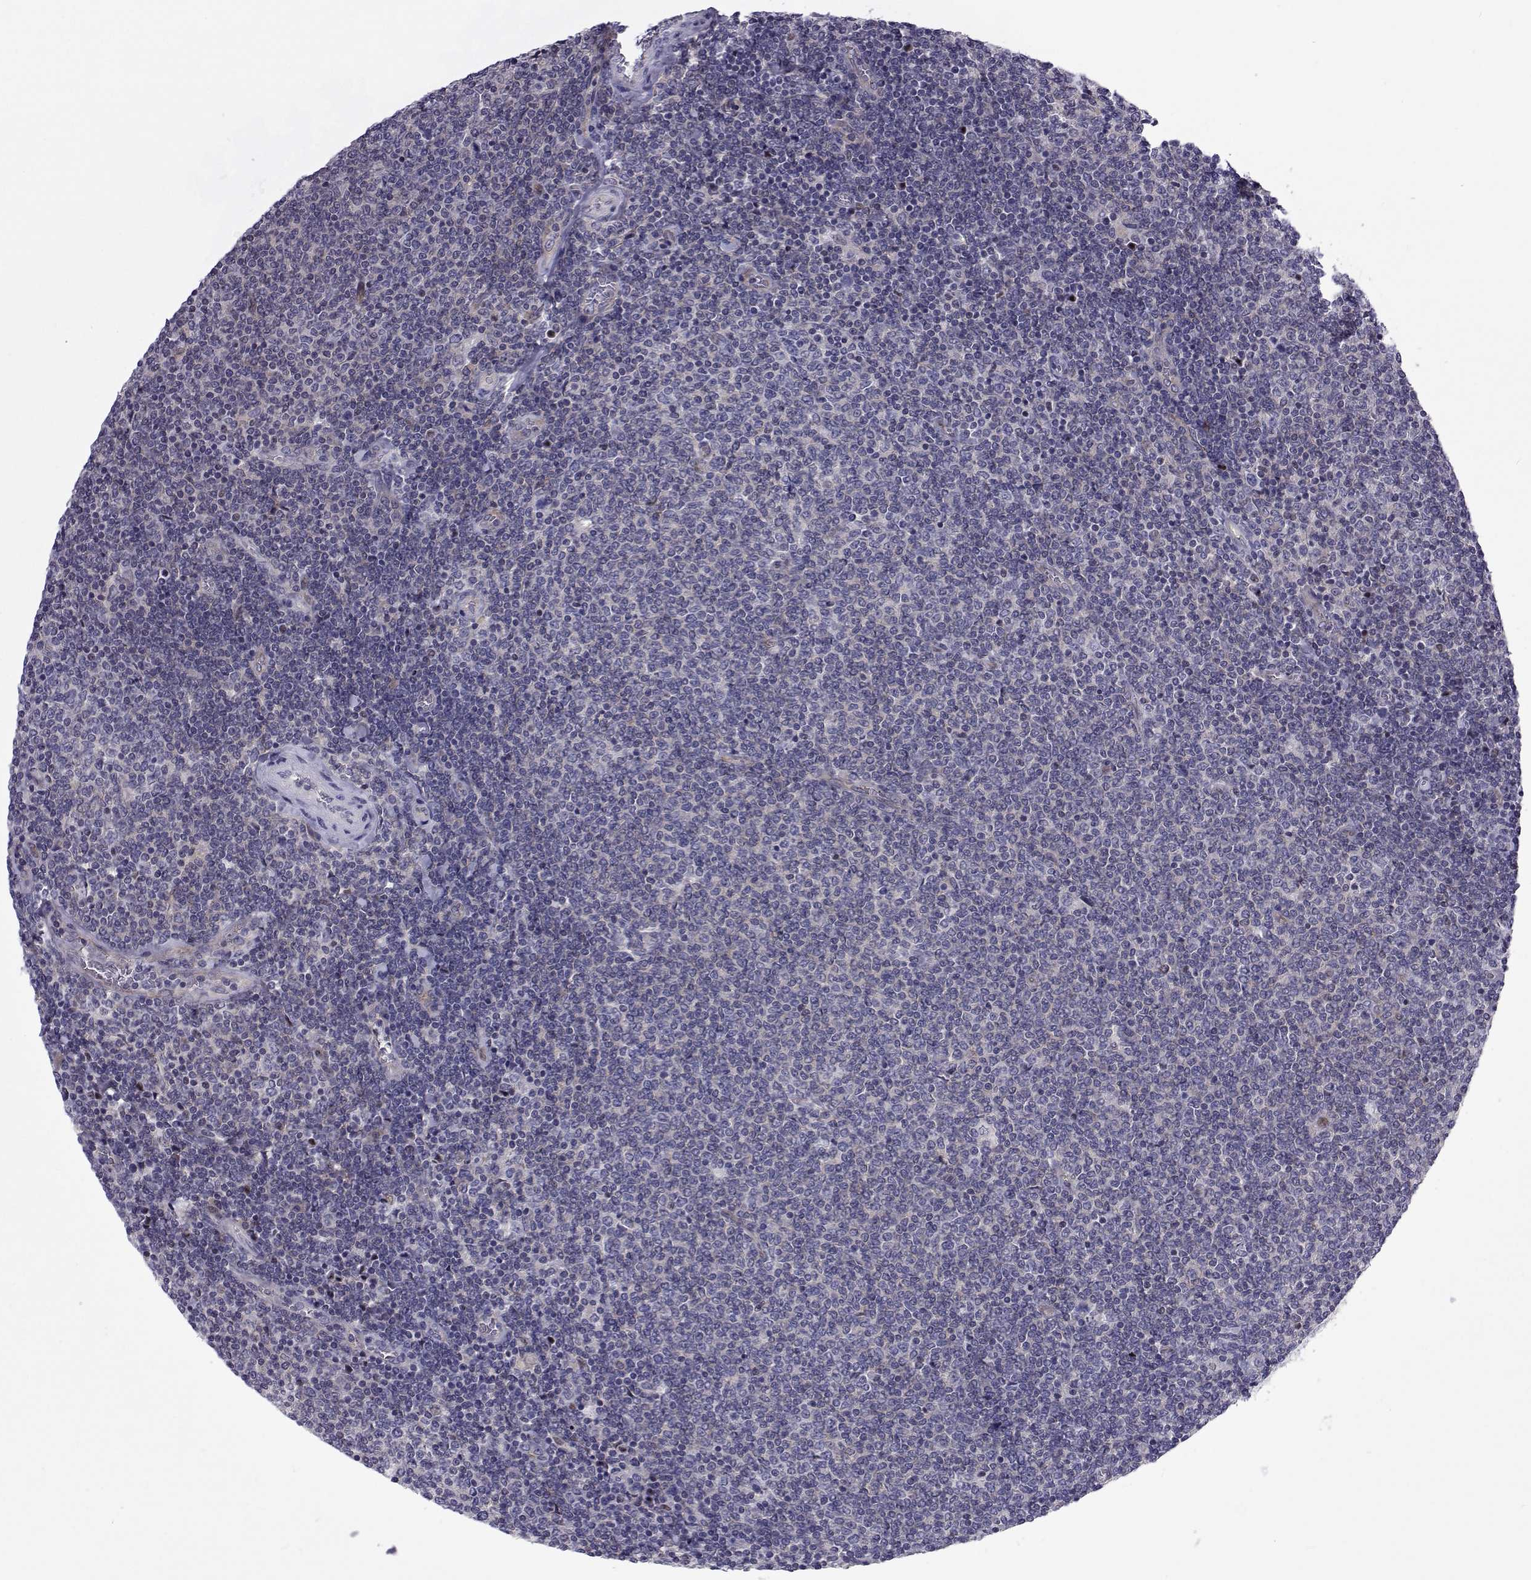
{"staining": {"intensity": "negative", "quantity": "none", "location": "none"}, "tissue": "lymphoma", "cell_type": "Tumor cells", "image_type": "cancer", "snomed": [{"axis": "morphology", "description": "Malignant lymphoma, non-Hodgkin's type, Low grade"}, {"axis": "topography", "description": "Lymph node"}], "caption": "Immunohistochemical staining of human lymphoma displays no significant expression in tumor cells. (Stains: DAB (3,3'-diaminobenzidine) IHC with hematoxylin counter stain, Microscopy: brightfield microscopy at high magnification).", "gene": "TCF15", "patient": {"sex": "male", "age": 52}}